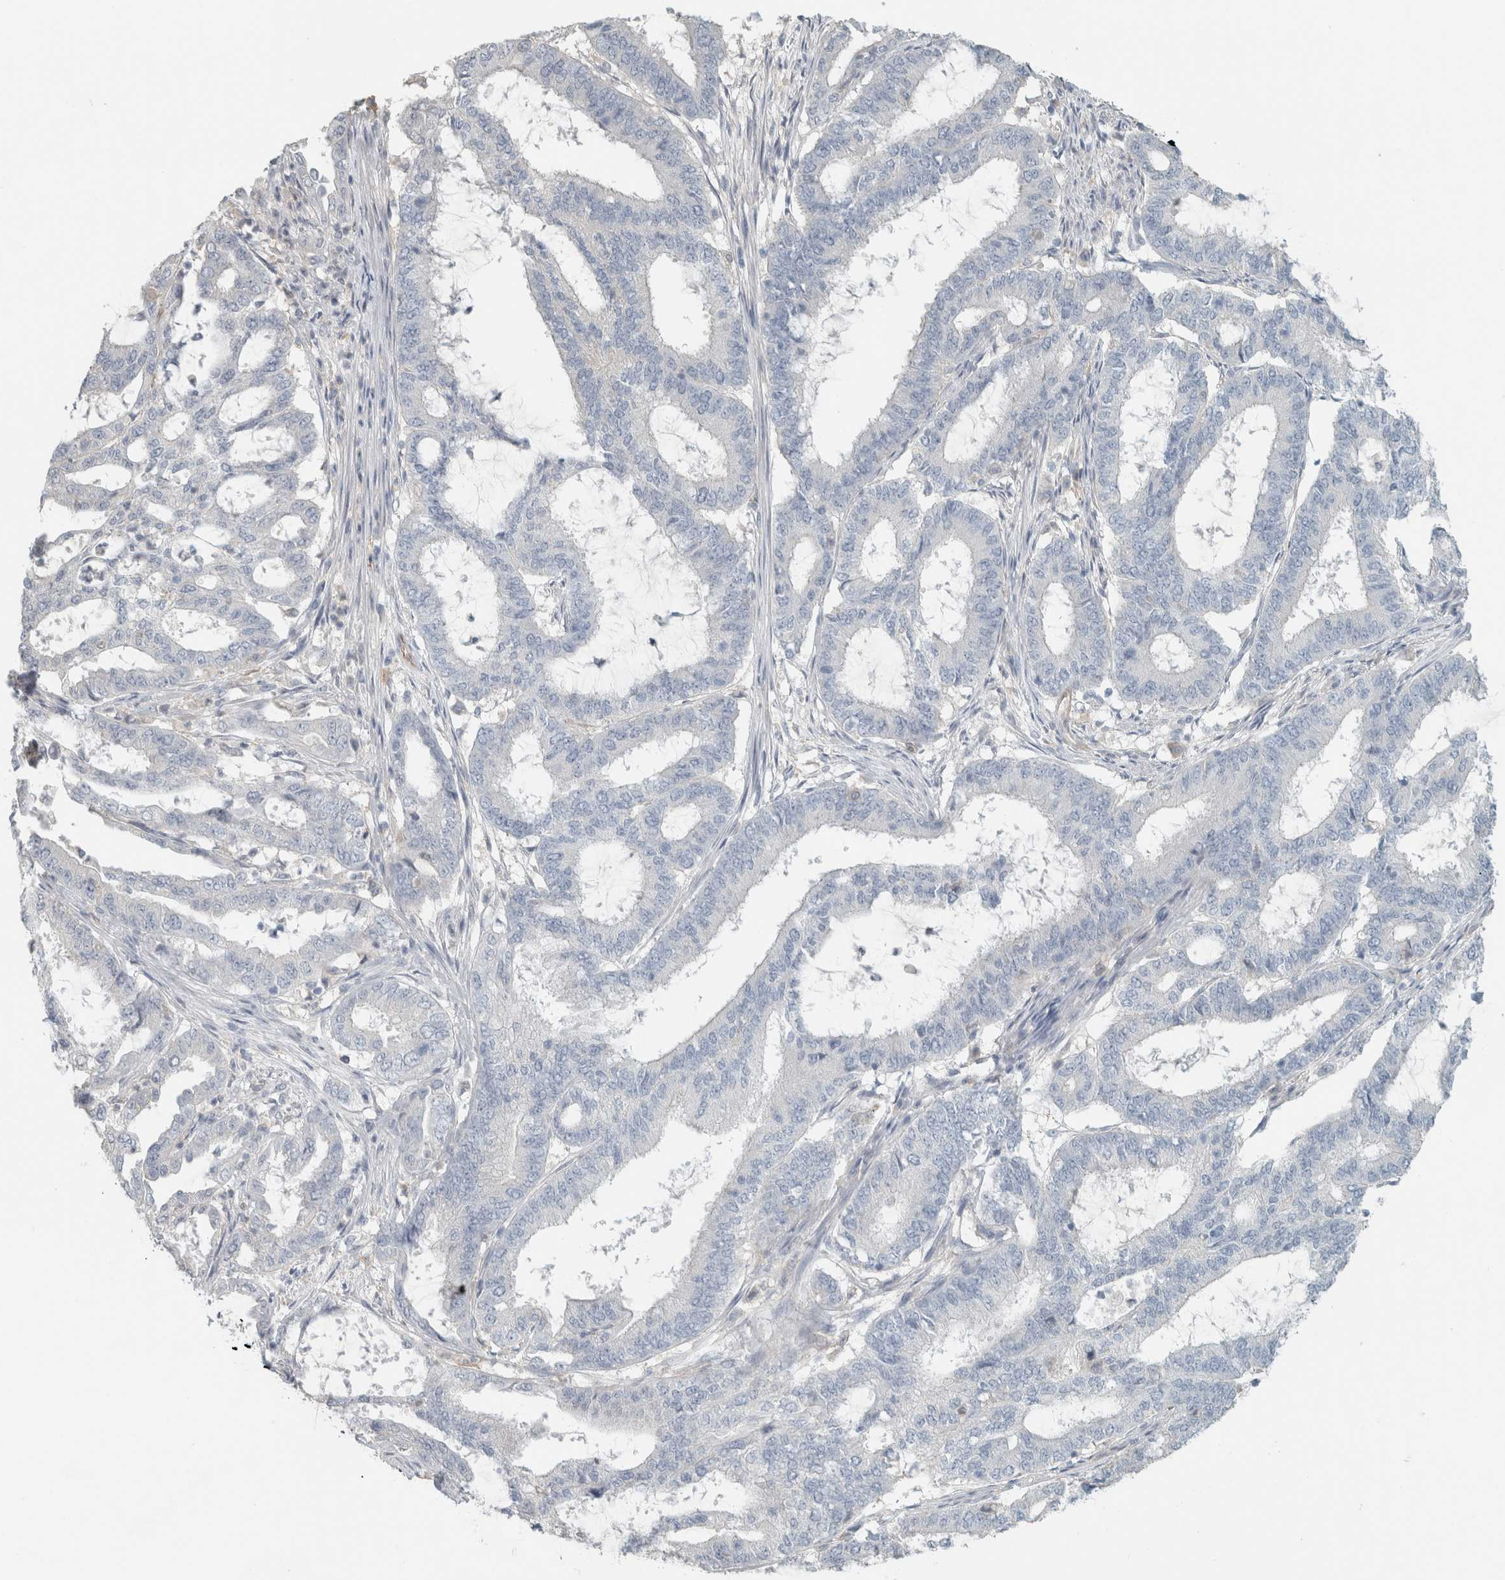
{"staining": {"intensity": "negative", "quantity": "none", "location": "none"}, "tissue": "endometrial cancer", "cell_type": "Tumor cells", "image_type": "cancer", "snomed": [{"axis": "morphology", "description": "Adenocarcinoma, NOS"}, {"axis": "topography", "description": "Endometrium"}], "caption": "Image shows no significant protein positivity in tumor cells of adenocarcinoma (endometrial).", "gene": "SCIN", "patient": {"sex": "female", "age": 51}}